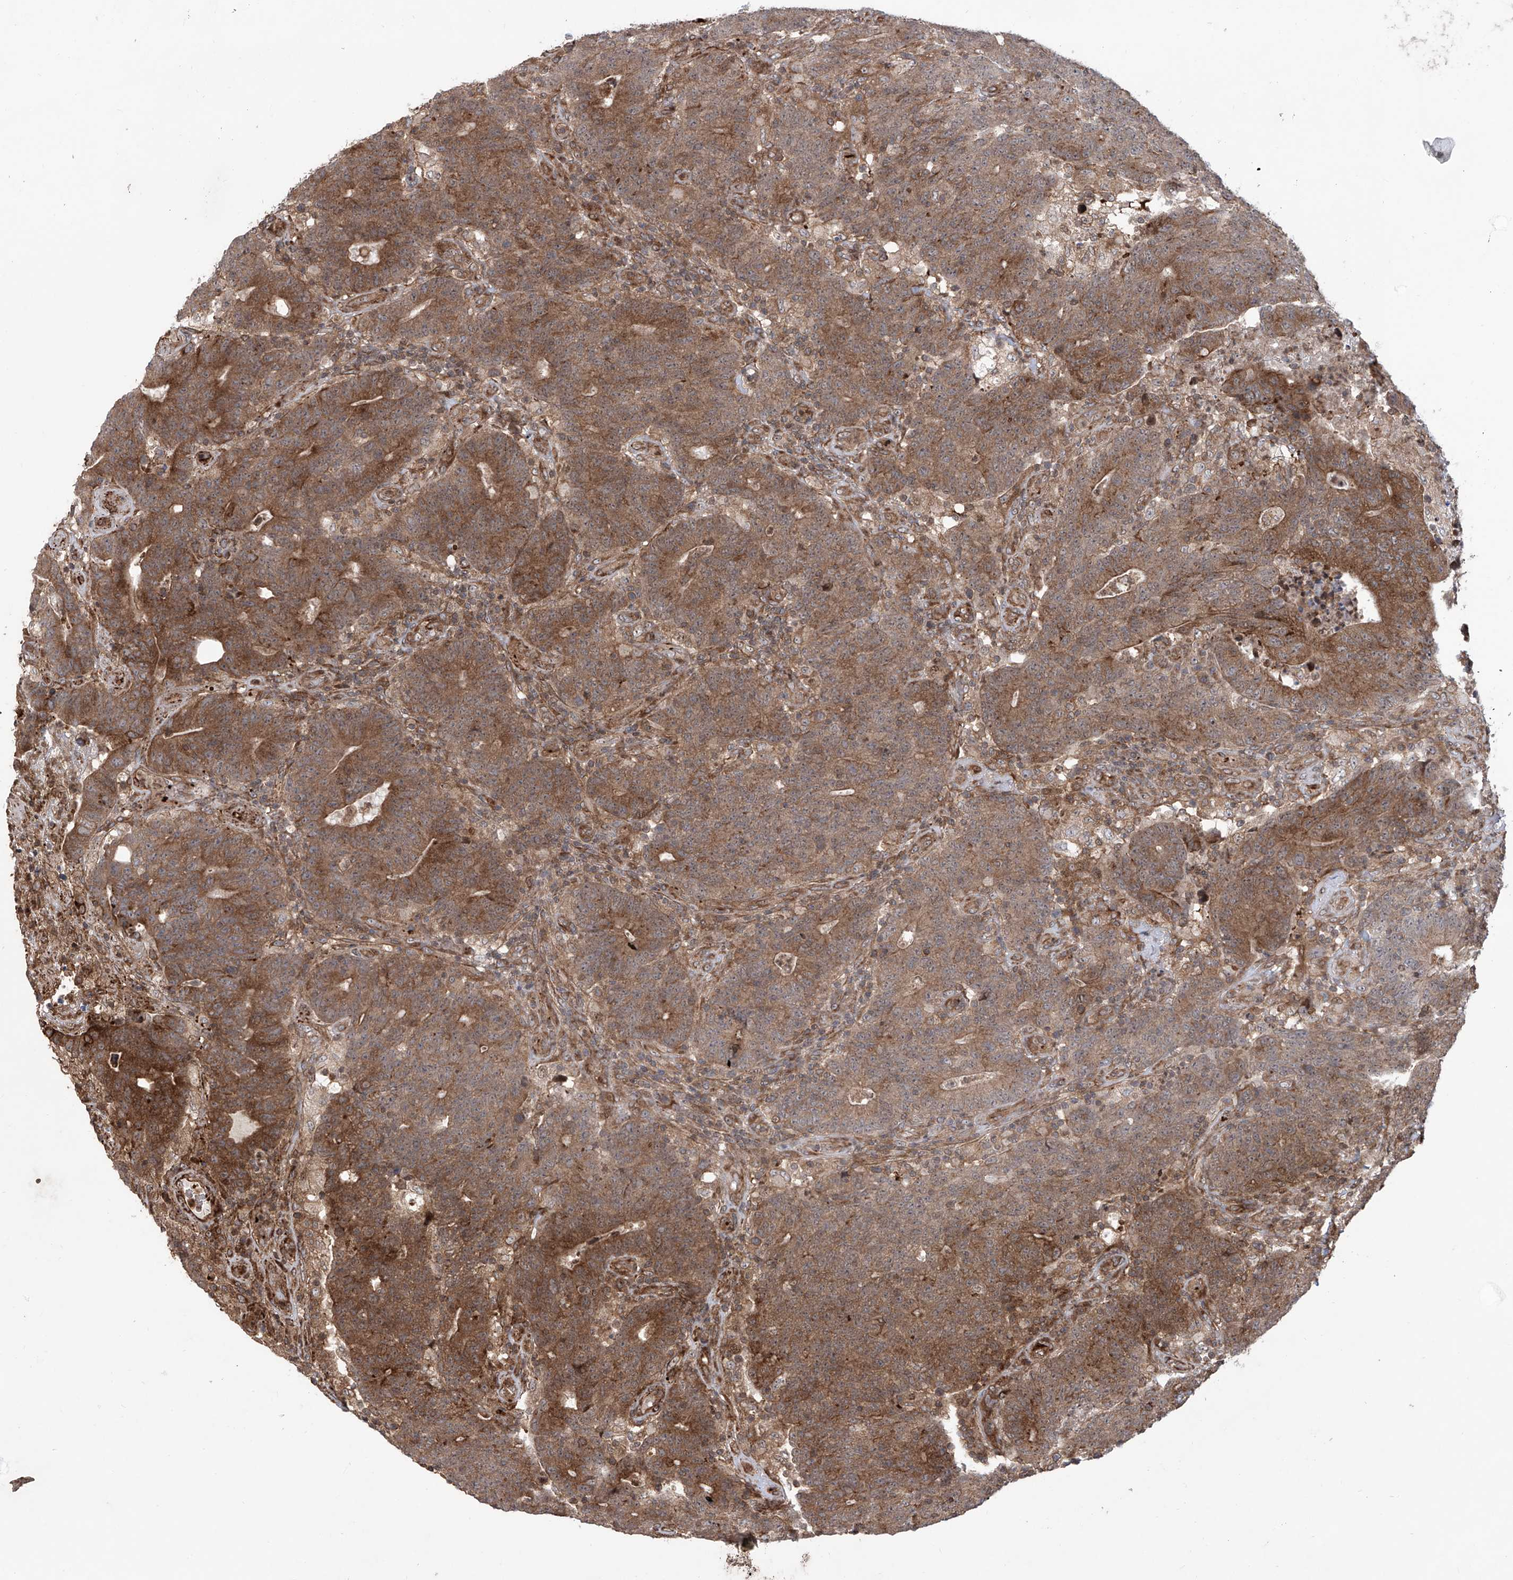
{"staining": {"intensity": "moderate", "quantity": ">75%", "location": "cytoplasmic/membranous"}, "tissue": "colorectal cancer", "cell_type": "Tumor cells", "image_type": "cancer", "snomed": [{"axis": "morphology", "description": "Normal tissue, NOS"}, {"axis": "morphology", "description": "Adenocarcinoma, NOS"}, {"axis": "topography", "description": "Colon"}], "caption": "Moderate cytoplasmic/membranous expression is present in about >75% of tumor cells in colorectal adenocarcinoma.", "gene": "APAF1", "patient": {"sex": "female", "age": 75}}